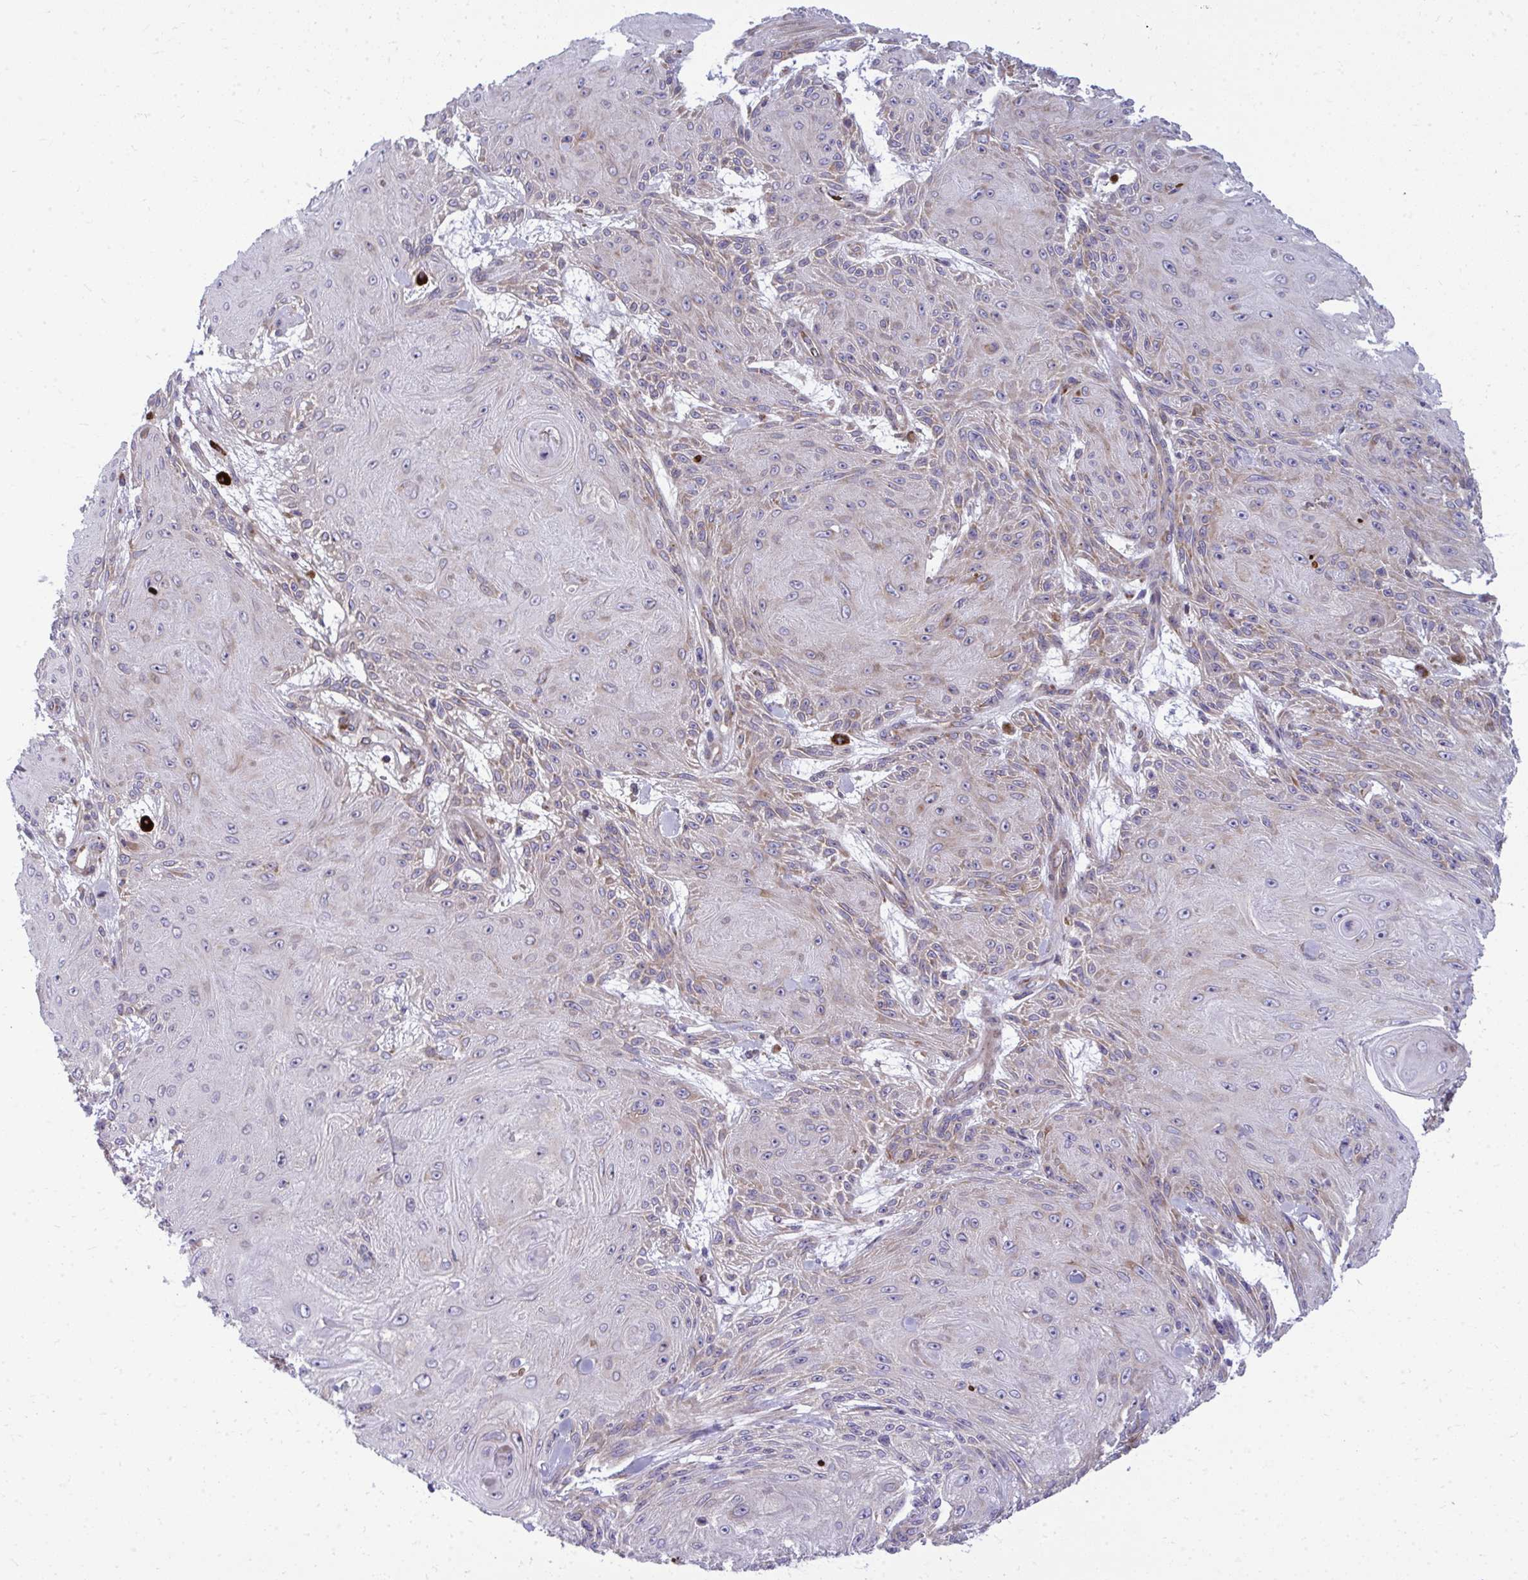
{"staining": {"intensity": "weak", "quantity": "<25%", "location": "cytoplasmic/membranous"}, "tissue": "skin cancer", "cell_type": "Tumor cells", "image_type": "cancer", "snomed": [{"axis": "morphology", "description": "Squamous cell carcinoma, NOS"}, {"axis": "topography", "description": "Skin"}], "caption": "This is an IHC image of skin squamous cell carcinoma. There is no staining in tumor cells.", "gene": "GFPT2", "patient": {"sex": "male", "age": 88}}